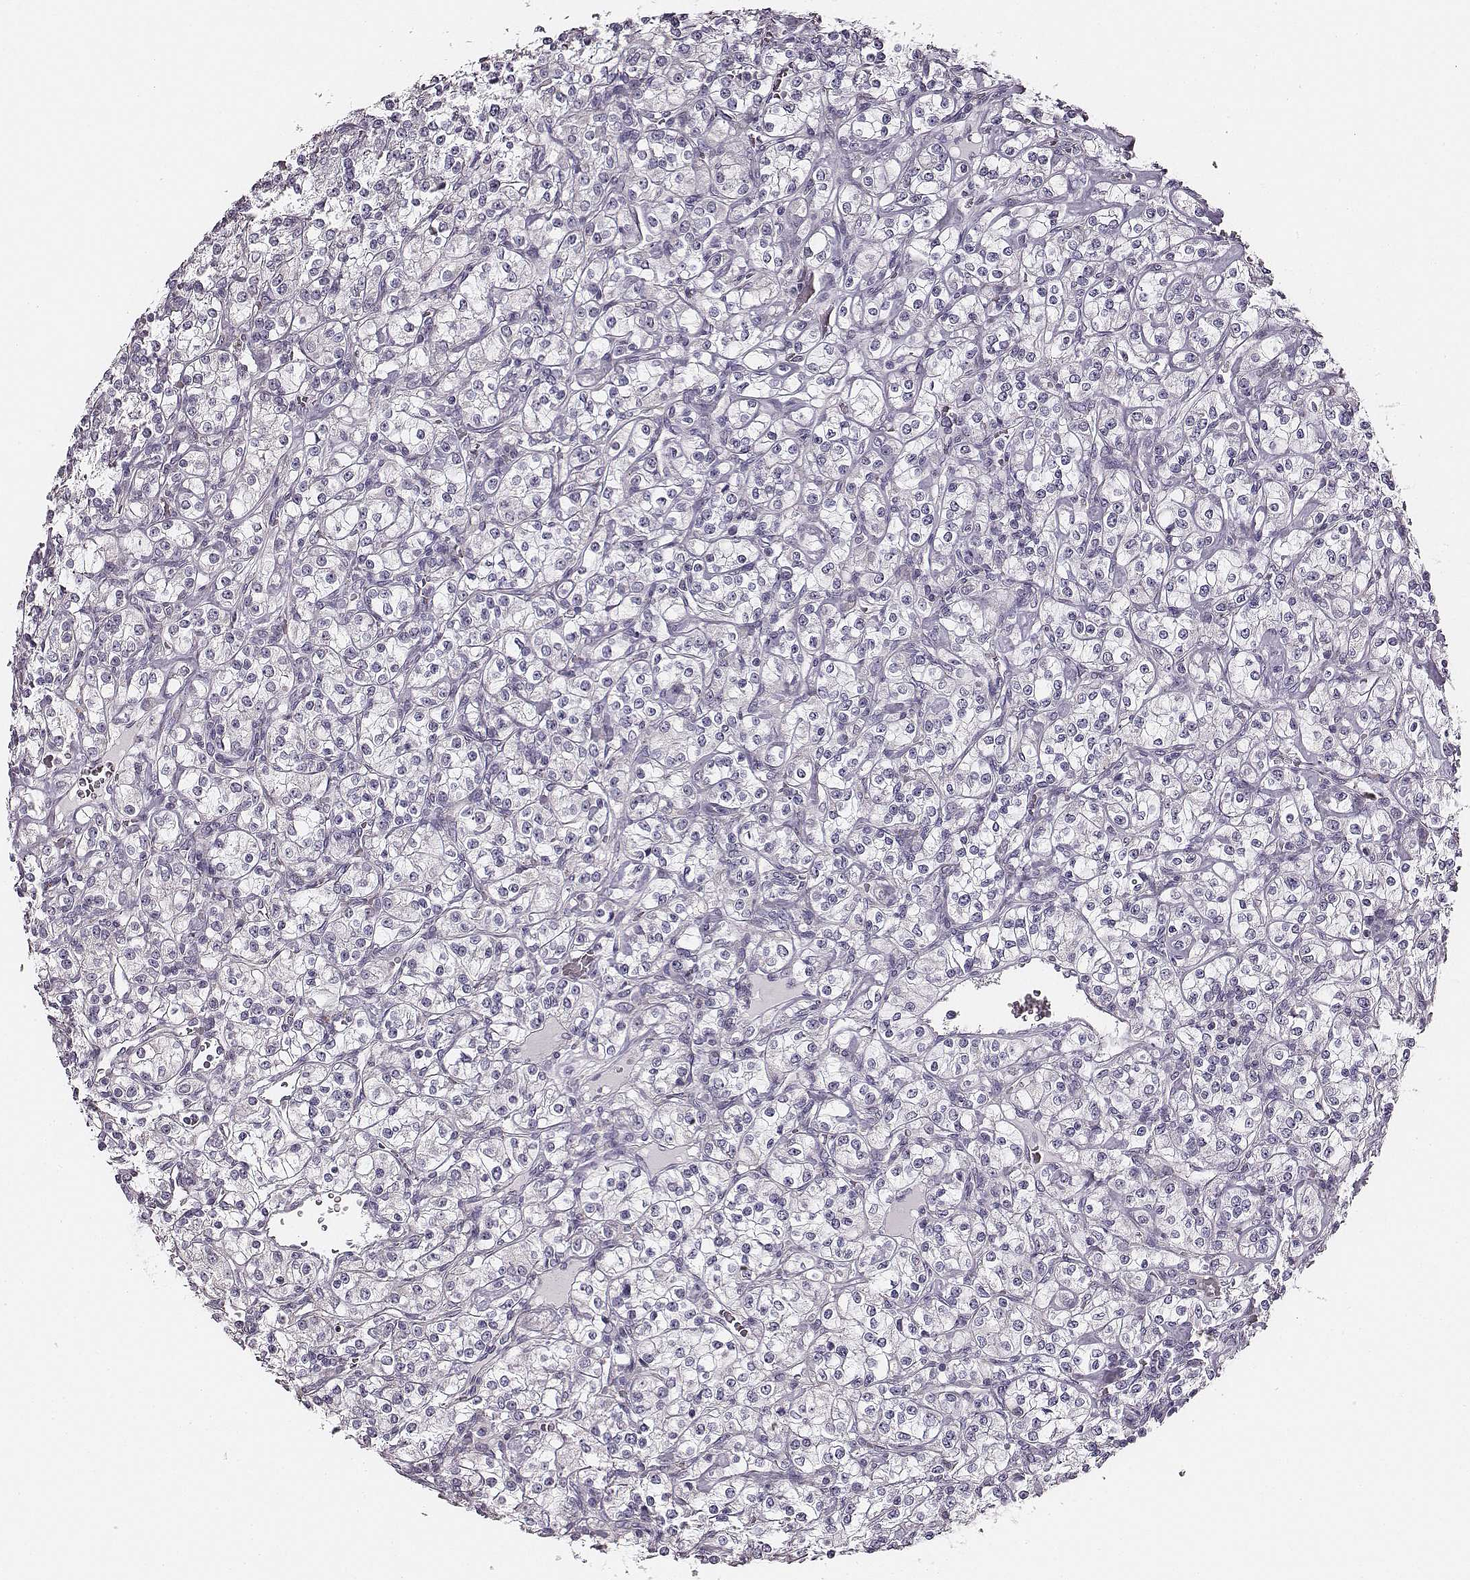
{"staining": {"intensity": "negative", "quantity": "none", "location": "none"}, "tissue": "renal cancer", "cell_type": "Tumor cells", "image_type": "cancer", "snomed": [{"axis": "morphology", "description": "Adenocarcinoma, NOS"}, {"axis": "topography", "description": "Kidney"}], "caption": "Histopathology image shows no protein staining in tumor cells of renal cancer tissue.", "gene": "UBL4B", "patient": {"sex": "male", "age": 77}}